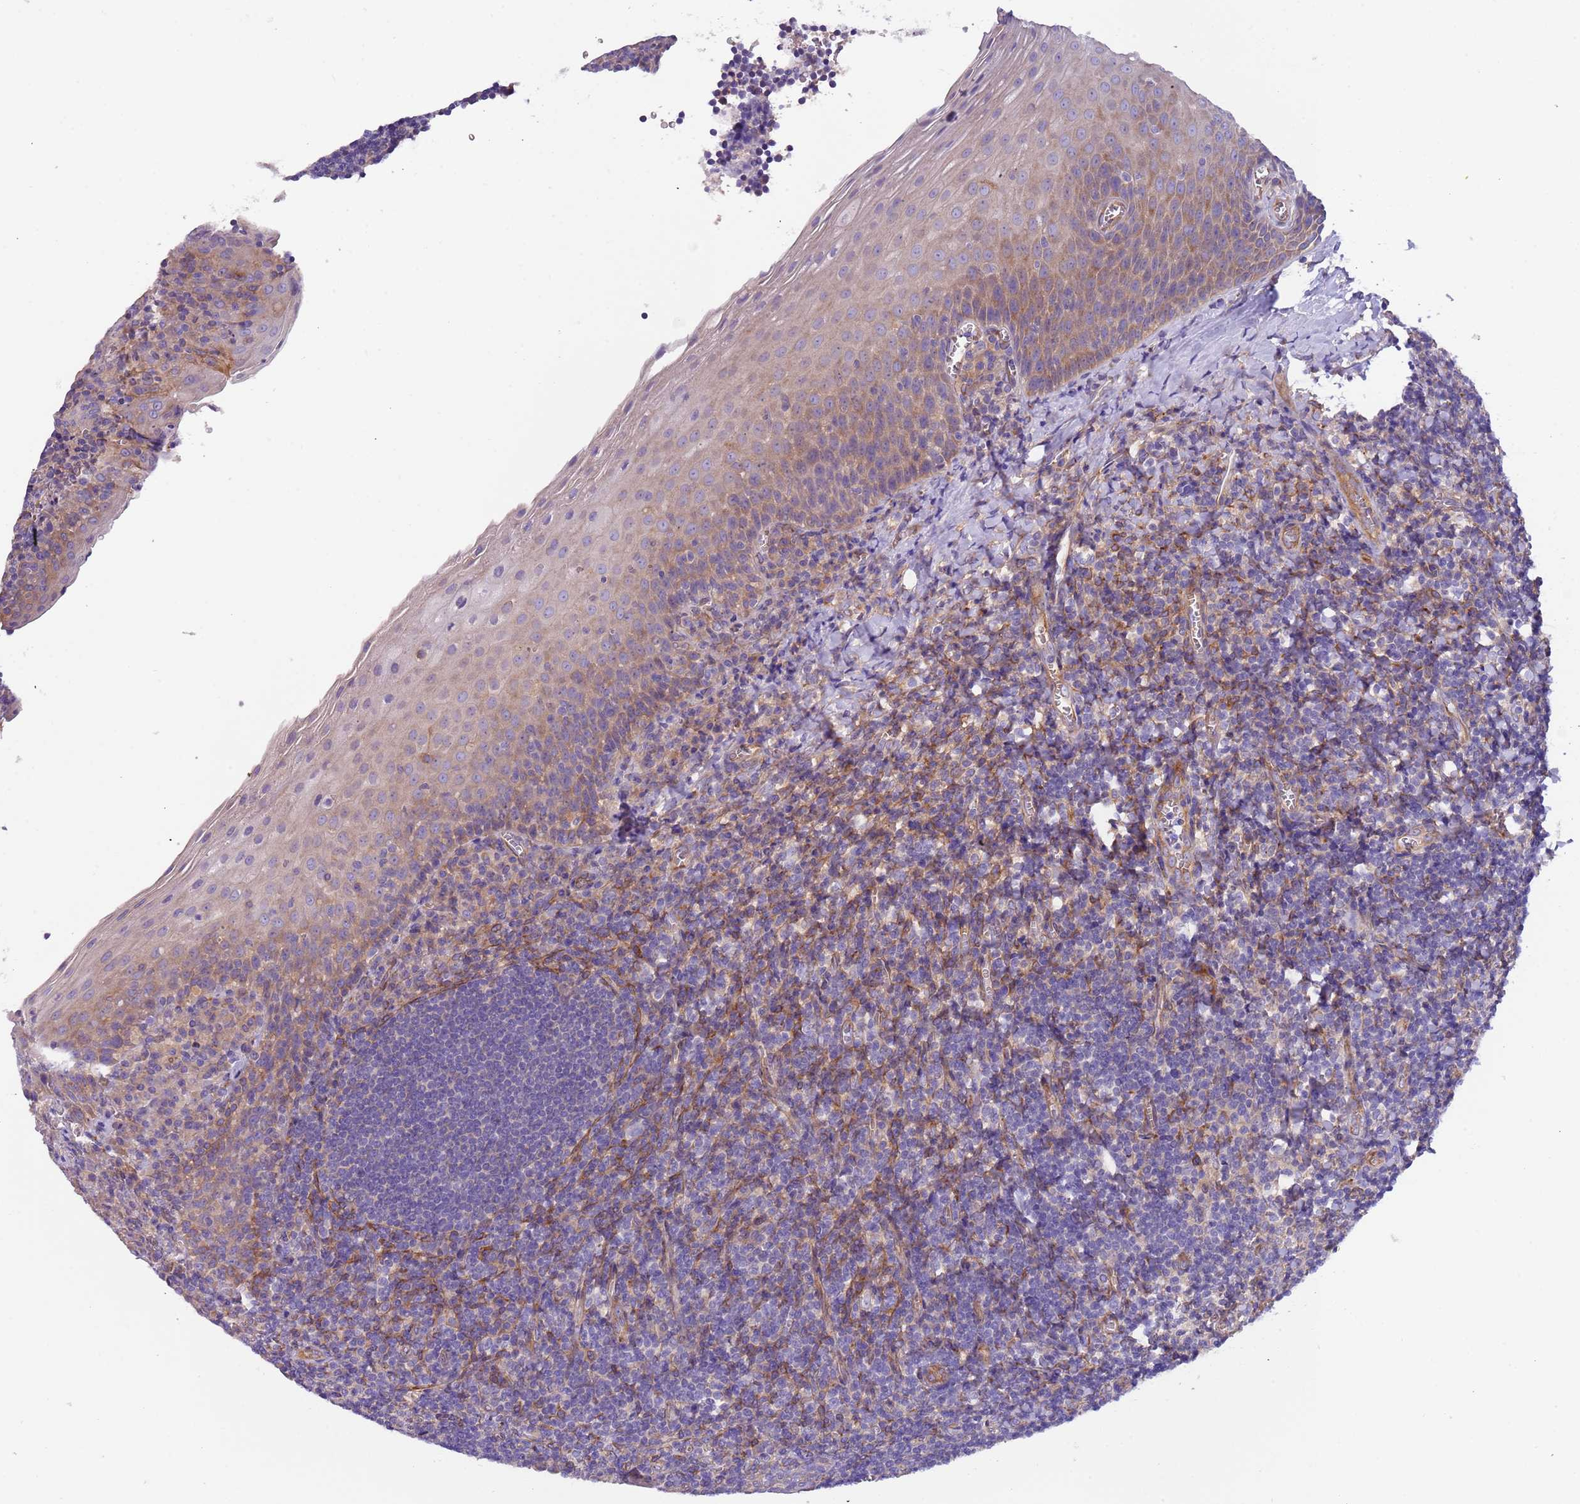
{"staining": {"intensity": "negative", "quantity": "none", "location": "none"}, "tissue": "tonsil", "cell_type": "Germinal center cells", "image_type": "normal", "snomed": [{"axis": "morphology", "description": "Normal tissue, NOS"}, {"axis": "topography", "description": "Tonsil"}], "caption": "This is an IHC image of benign human tonsil. There is no expression in germinal center cells.", "gene": "LAMB4", "patient": {"sex": "male", "age": 27}}